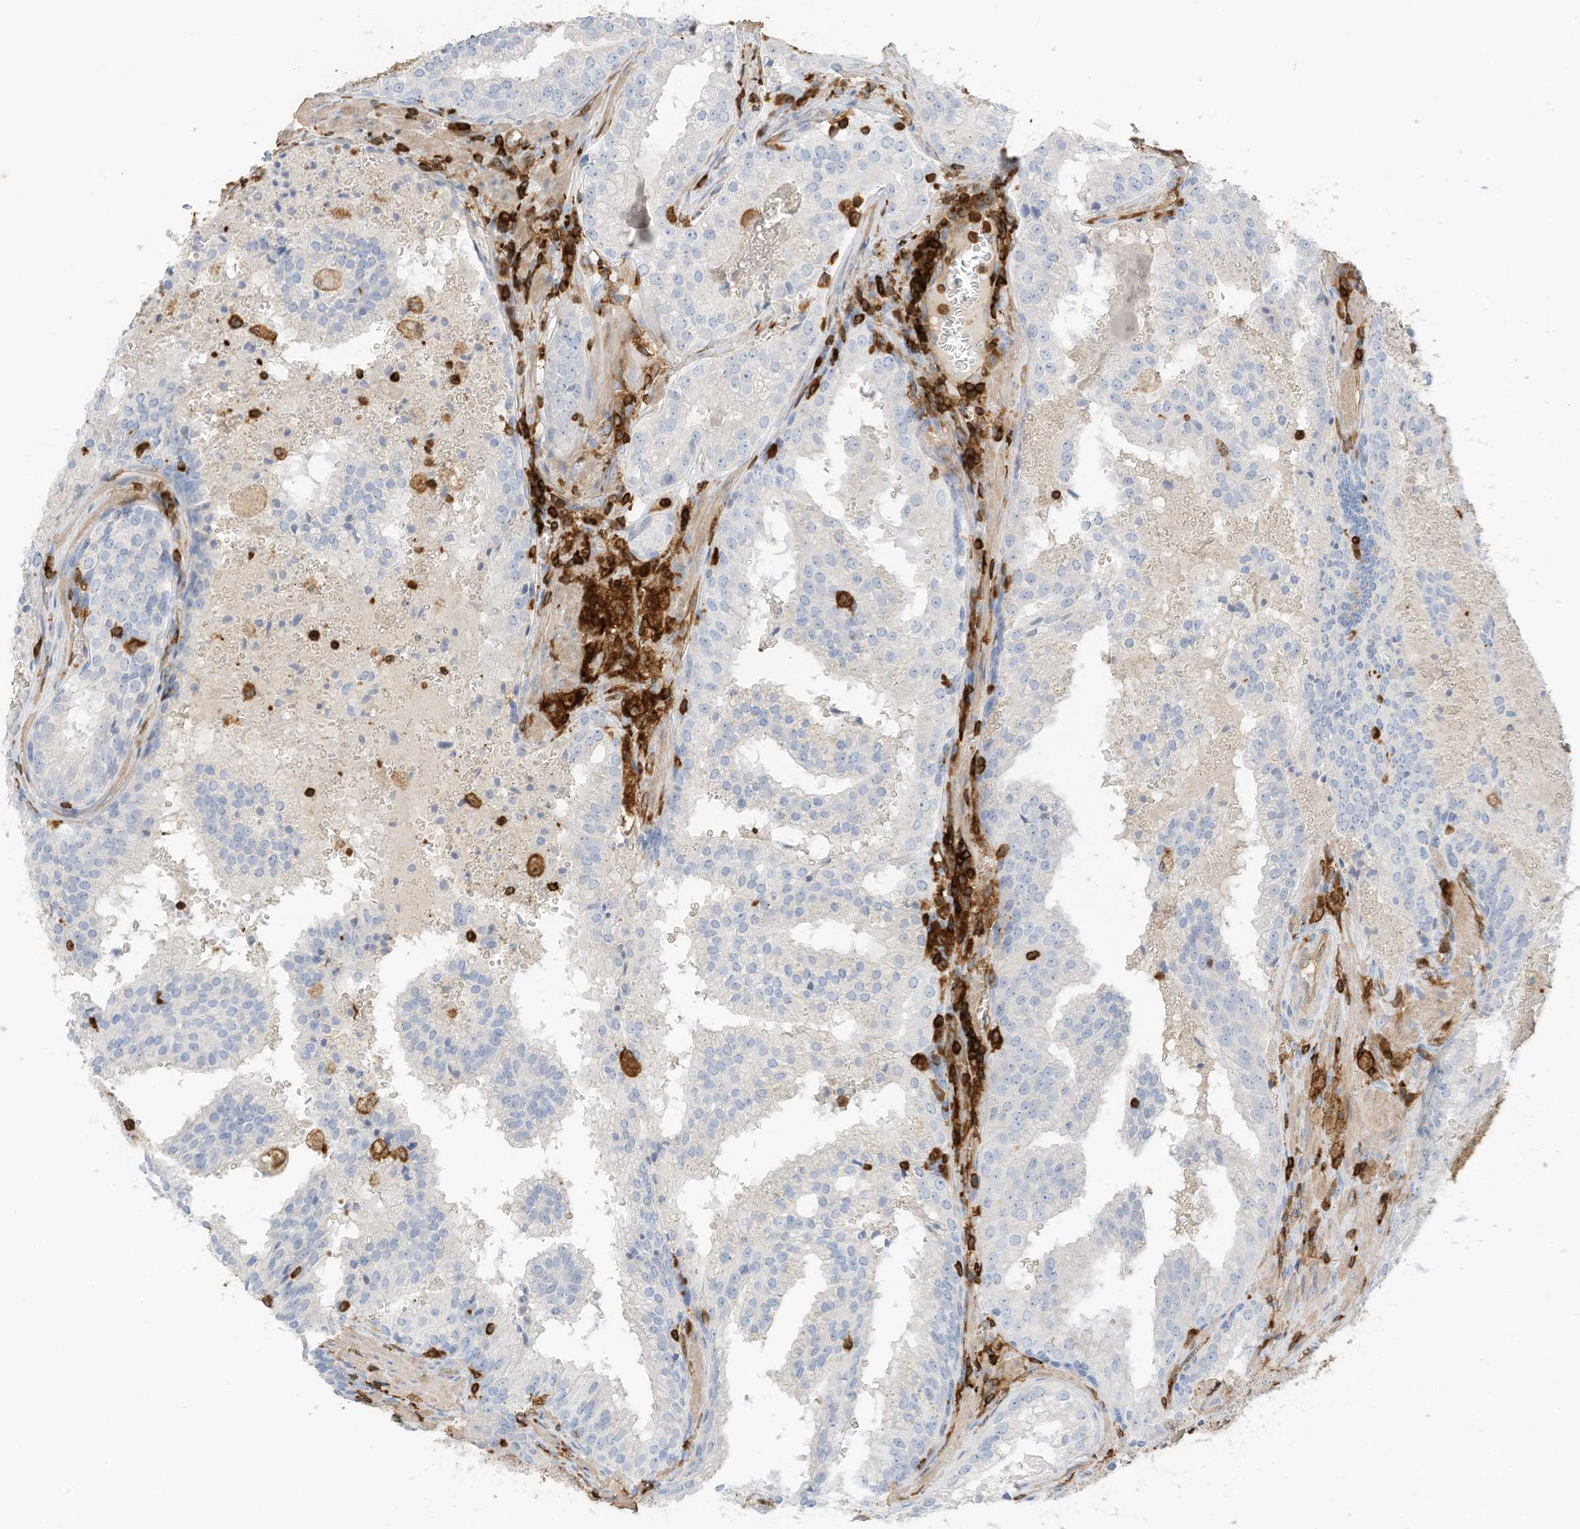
{"staining": {"intensity": "negative", "quantity": "none", "location": "none"}, "tissue": "prostate cancer", "cell_type": "Tumor cells", "image_type": "cancer", "snomed": [{"axis": "morphology", "description": "Adenocarcinoma, High grade"}, {"axis": "topography", "description": "Prostate"}], "caption": "Tumor cells show no significant positivity in high-grade adenocarcinoma (prostate).", "gene": "ARHGAP25", "patient": {"sex": "male", "age": 68}}